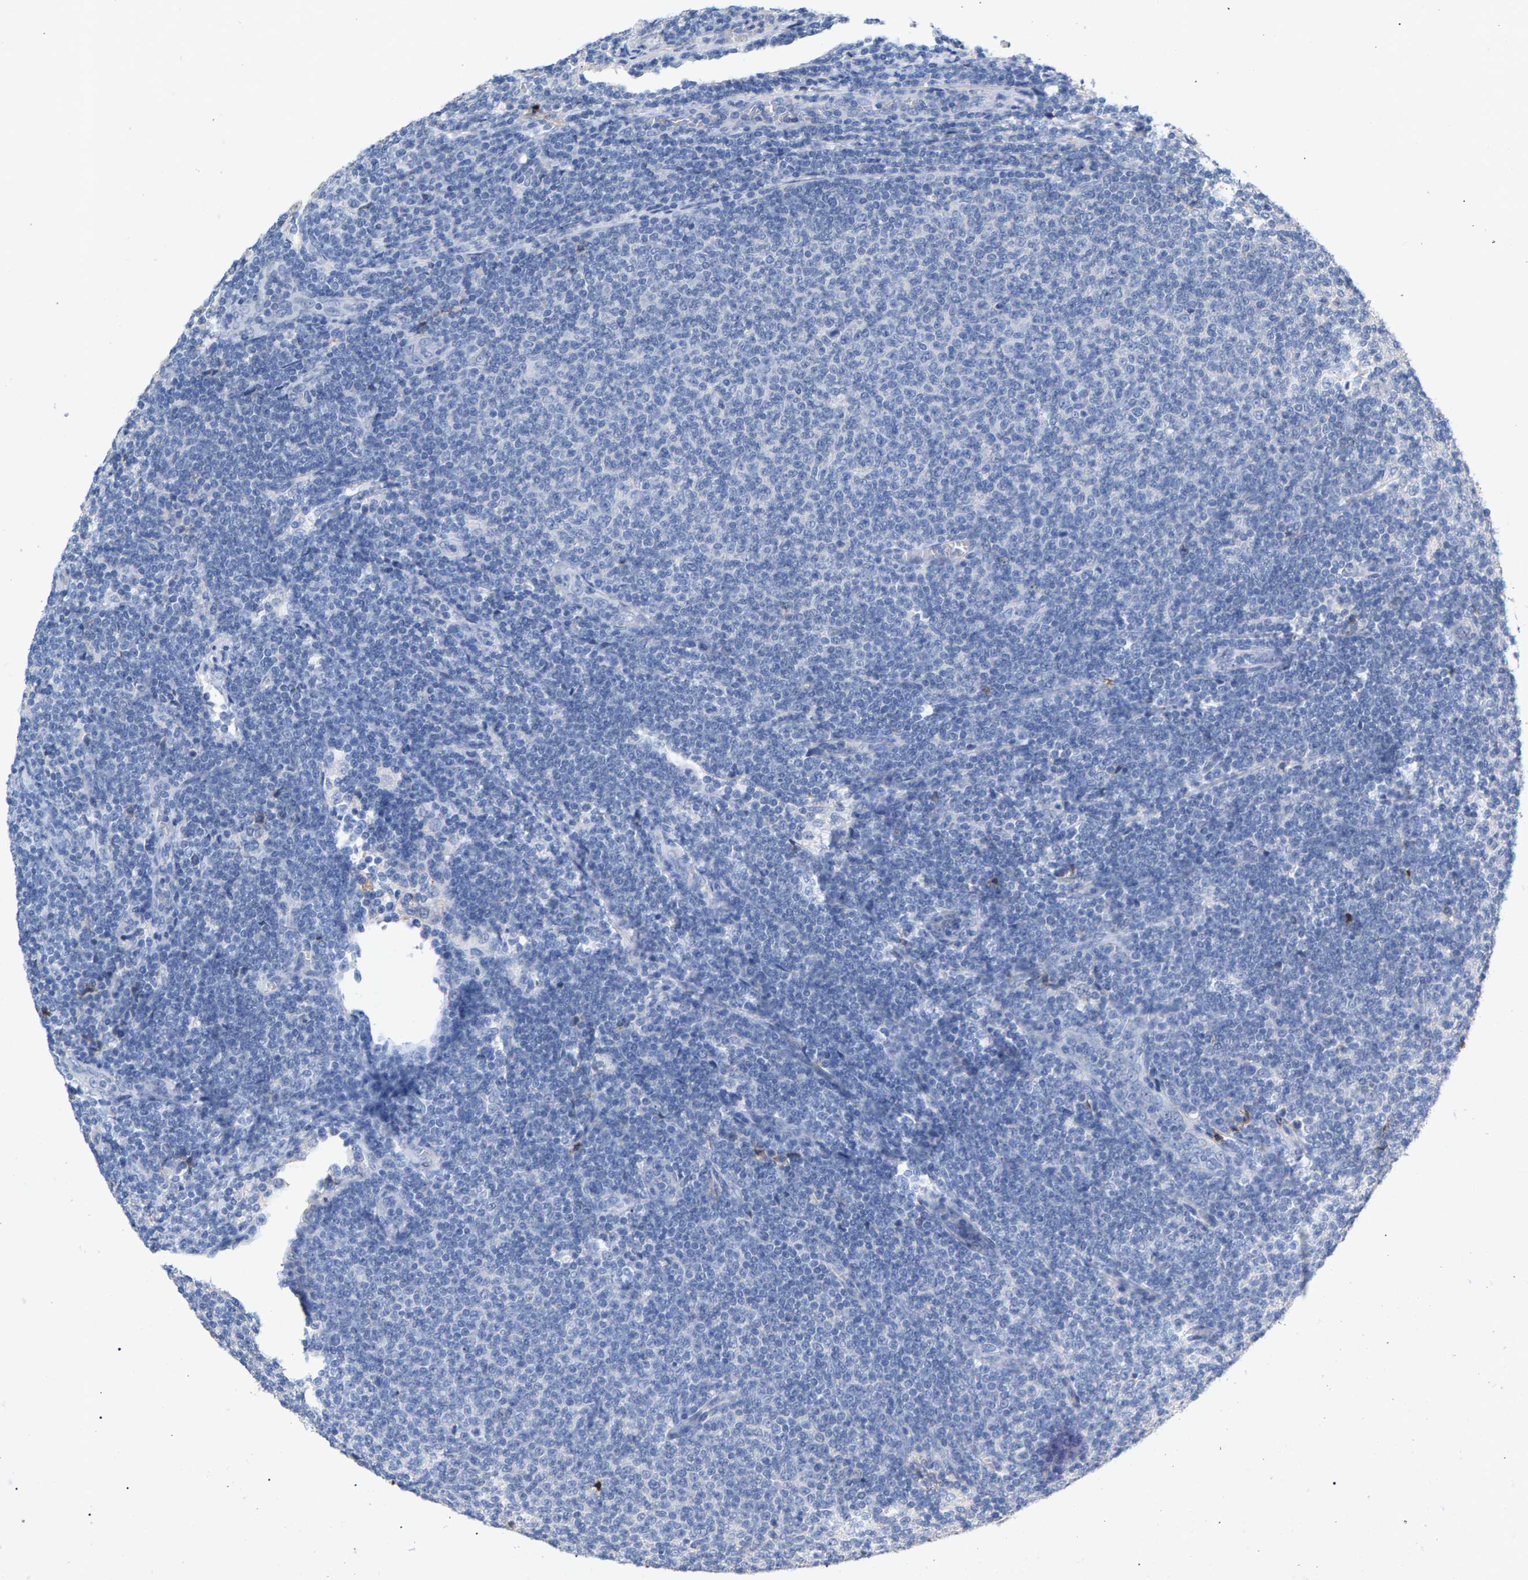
{"staining": {"intensity": "negative", "quantity": "none", "location": "none"}, "tissue": "lymphoma", "cell_type": "Tumor cells", "image_type": "cancer", "snomed": [{"axis": "morphology", "description": "Malignant lymphoma, non-Hodgkin's type, Low grade"}, {"axis": "topography", "description": "Lymph node"}], "caption": "DAB (3,3'-diaminobenzidine) immunohistochemical staining of low-grade malignant lymphoma, non-Hodgkin's type demonstrates no significant staining in tumor cells. The staining is performed using DAB (3,3'-diaminobenzidine) brown chromogen with nuclei counter-stained in using hematoxylin.", "gene": "APOH", "patient": {"sex": "male", "age": 66}}